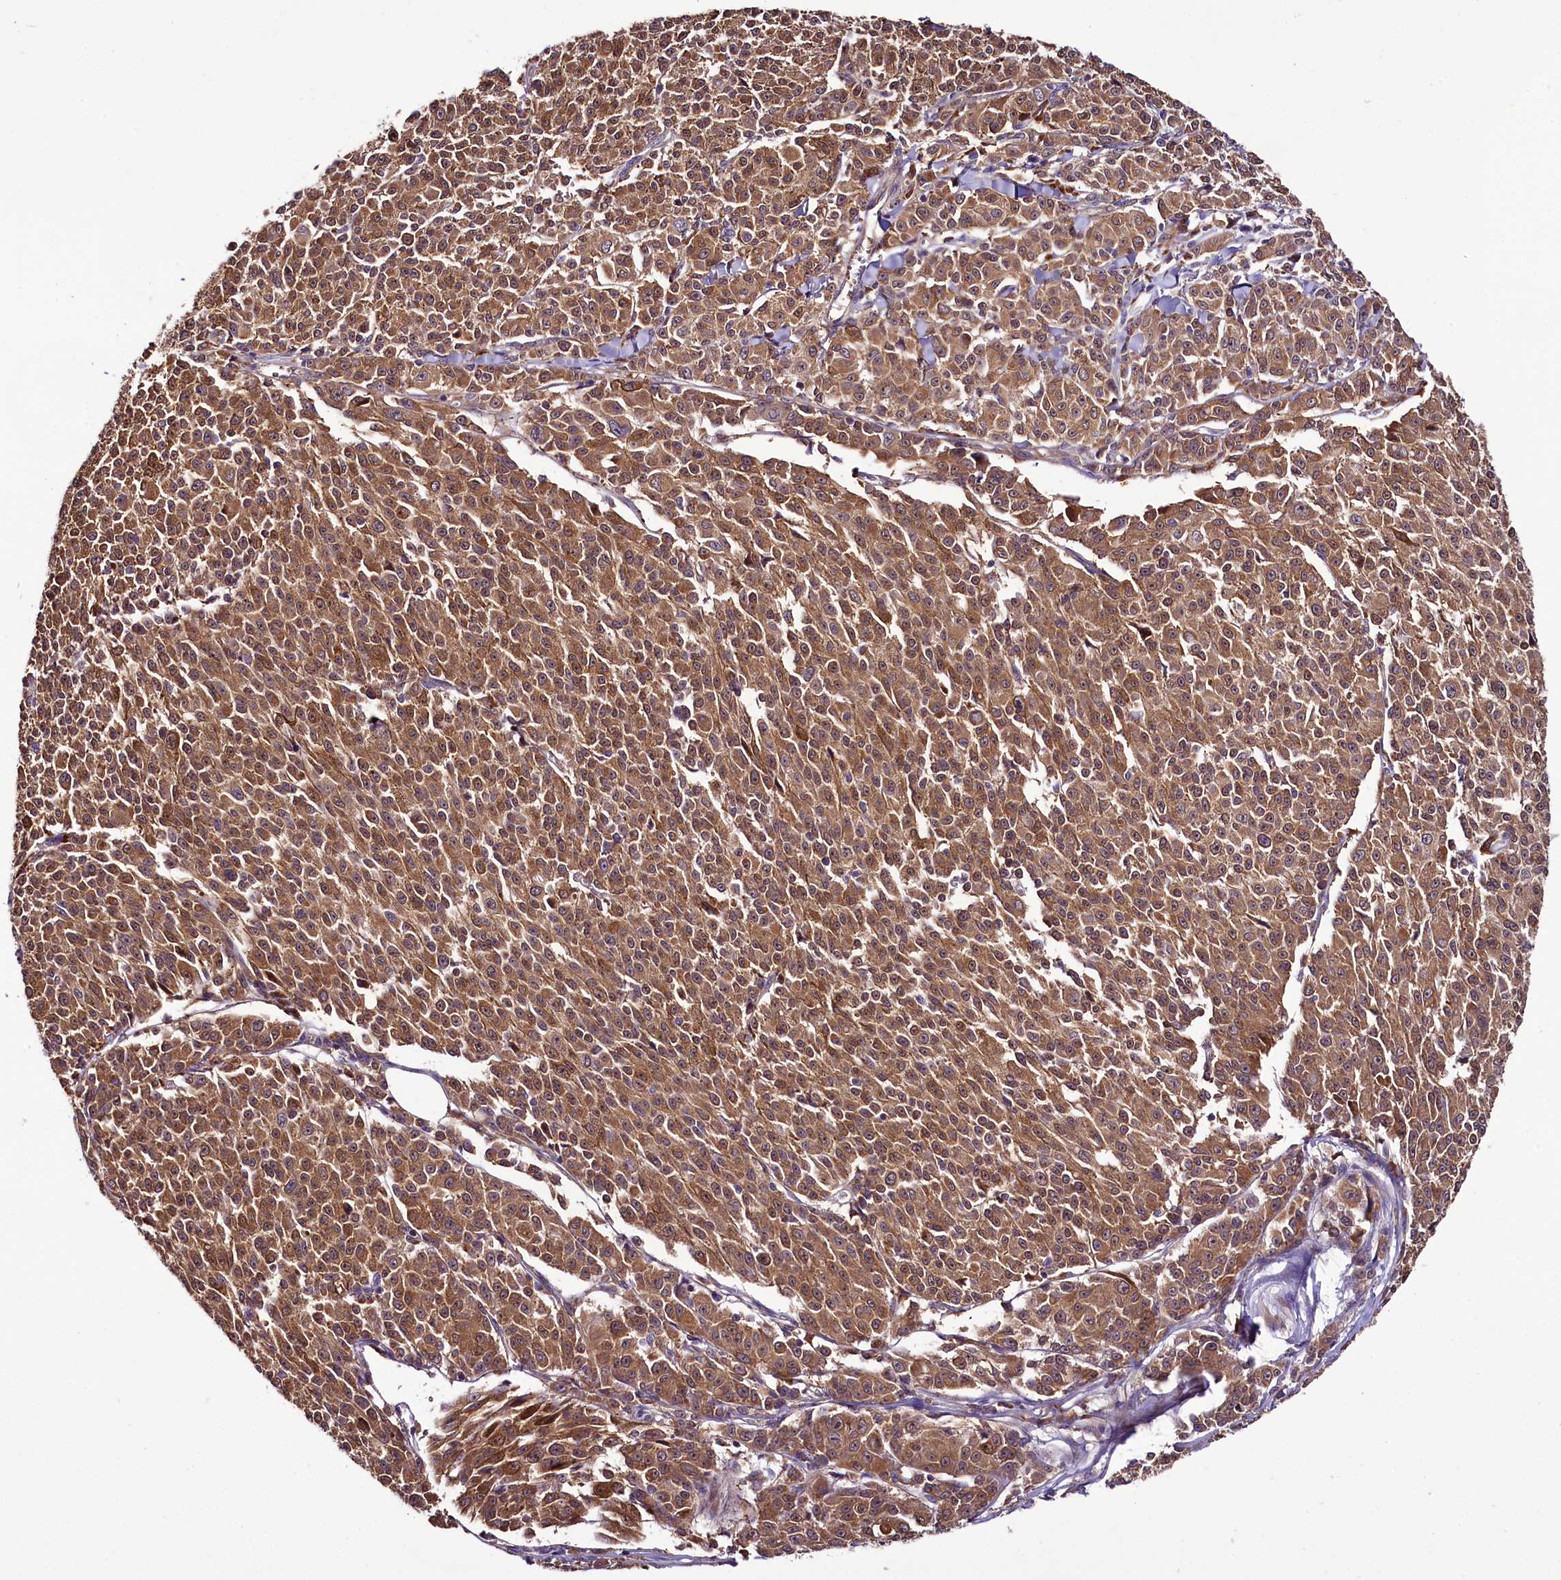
{"staining": {"intensity": "moderate", "quantity": ">75%", "location": "cytoplasmic/membranous"}, "tissue": "melanoma", "cell_type": "Tumor cells", "image_type": "cancer", "snomed": [{"axis": "morphology", "description": "Malignant melanoma, NOS"}, {"axis": "topography", "description": "Skin"}], "caption": "Brown immunohistochemical staining in human malignant melanoma exhibits moderate cytoplasmic/membranous expression in approximately >75% of tumor cells.", "gene": "RPUSD2", "patient": {"sex": "female", "age": 52}}